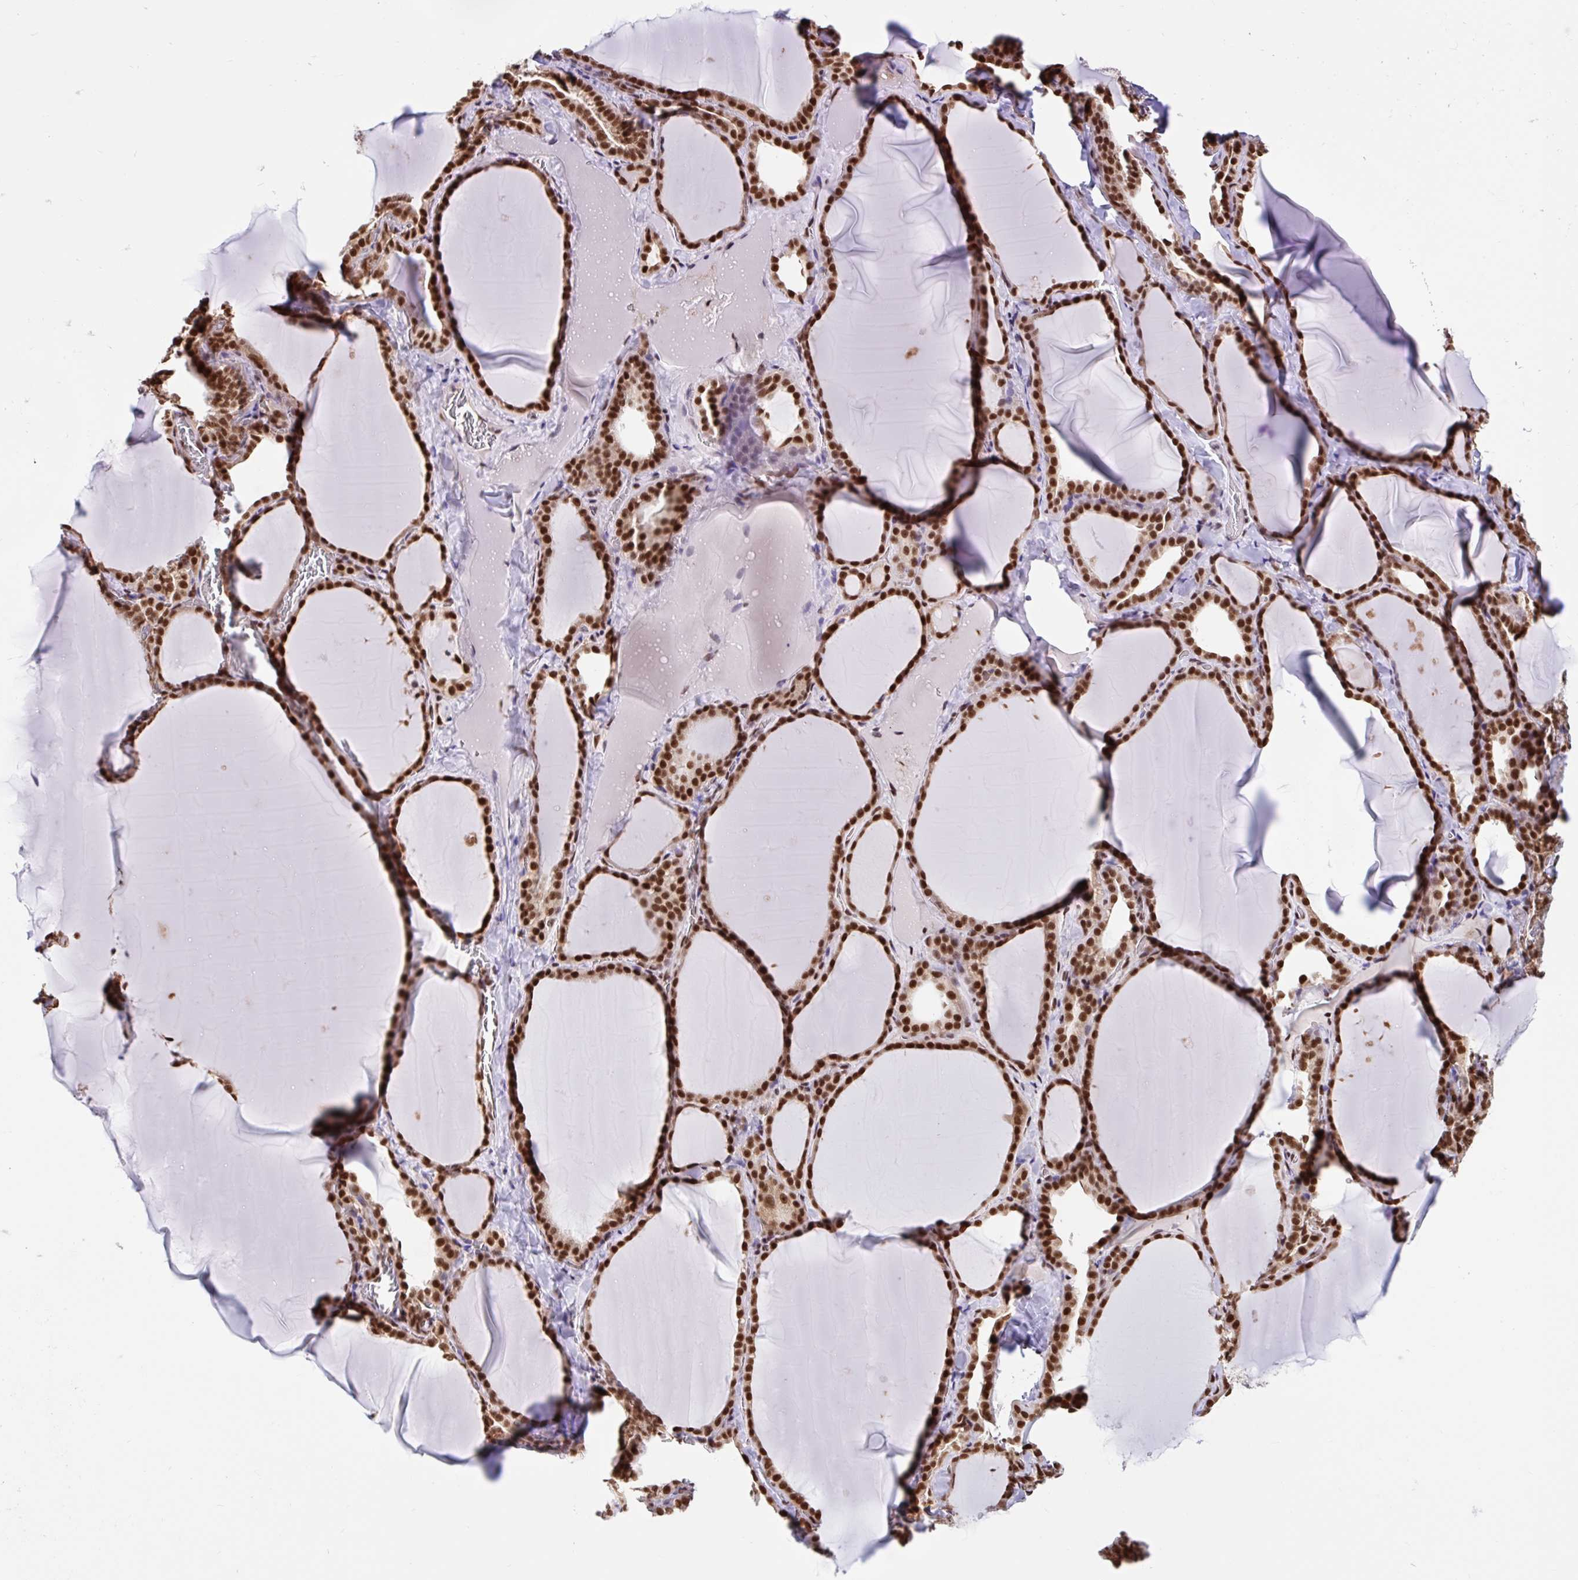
{"staining": {"intensity": "strong", "quantity": ">75%", "location": "nuclear"}, "tissue": "thyroid gland", "cell_type": "Glandular cells", "image_type": "normal", "snomed": [{"axis": "morphology", "description": "Normal tissue, NOS"}, {"axis": "topography", "description": "Thyroid gland"}], "caption": "A high-resolution micrograph shows immunohistochemistry staining of benign thyroid gland, which exhibits strong nuclear positivity in approximately >75% of glandular cells.", "gene": "ABCA9", "patient": {"sex": "female", "age": 22}}